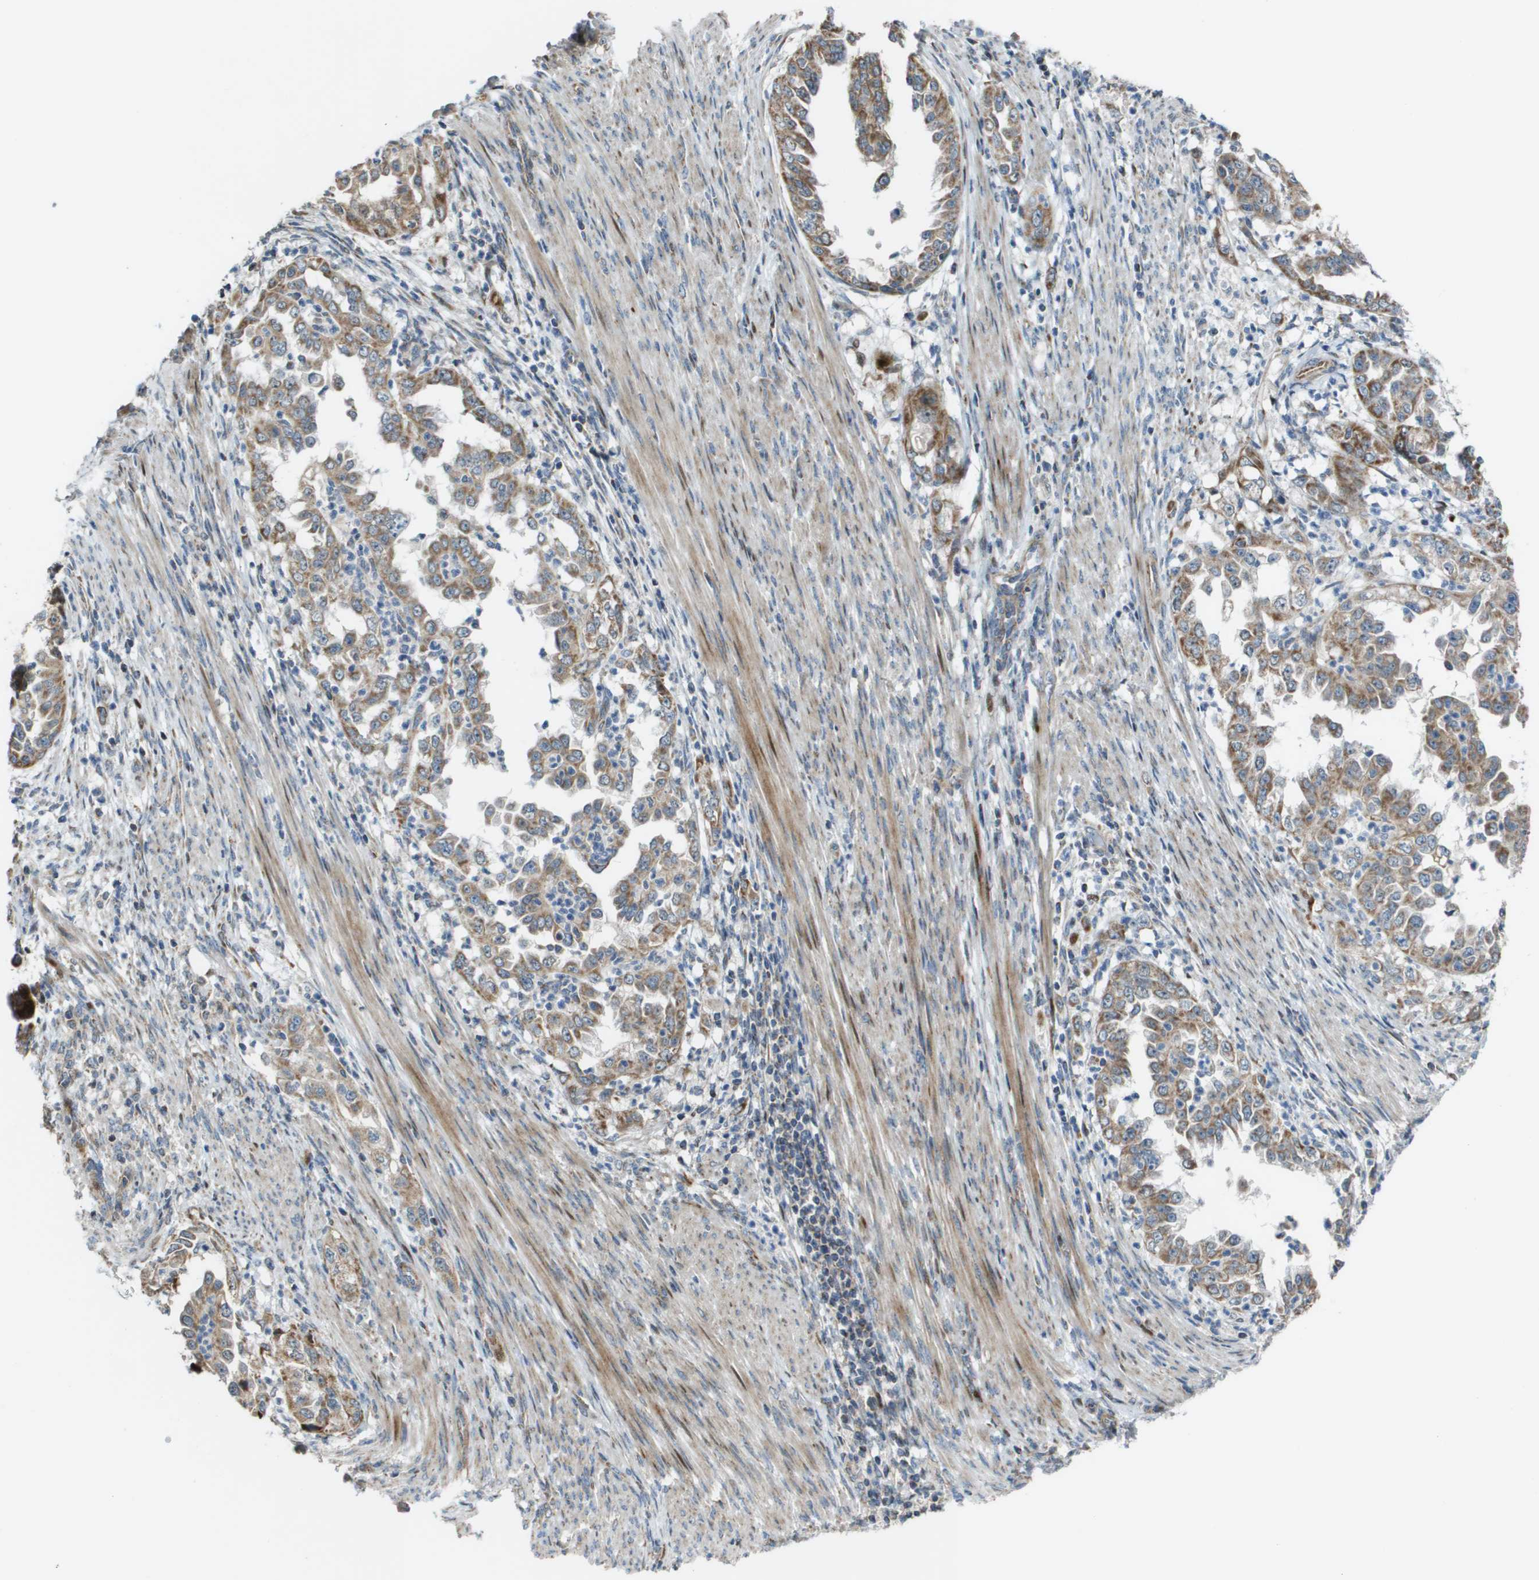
{"staining": {"intensity": "moderate", "quantity": ">75%", "location": "cytoplasmic/membranous"}, "tissue": "endometrial cancer", "cell_type": "Tumor cells", "image_type": "cancer", "snomed": [{"axis": "morphology", "description": "Adenocarcinoma, NOS"}, {"axis": "topography", "description": "Endometrium"}], "caption": "Immunohistochemistry (IHC) staining of endometrial adenocarcinoma, which reveals medium levels of moderate cytoplasmic/membranous expression in about >75% of tumor cells indicating moderate cytoplasmic/membranous protein positivity. The staining was performed using DAB (3,3'-diaminobenzidine) (brown) for protein detection and nuclei were counterstained in hematoxylin (blue).", "gene": "MGAT3", "patient": {"sex": "female", "age": 85}}